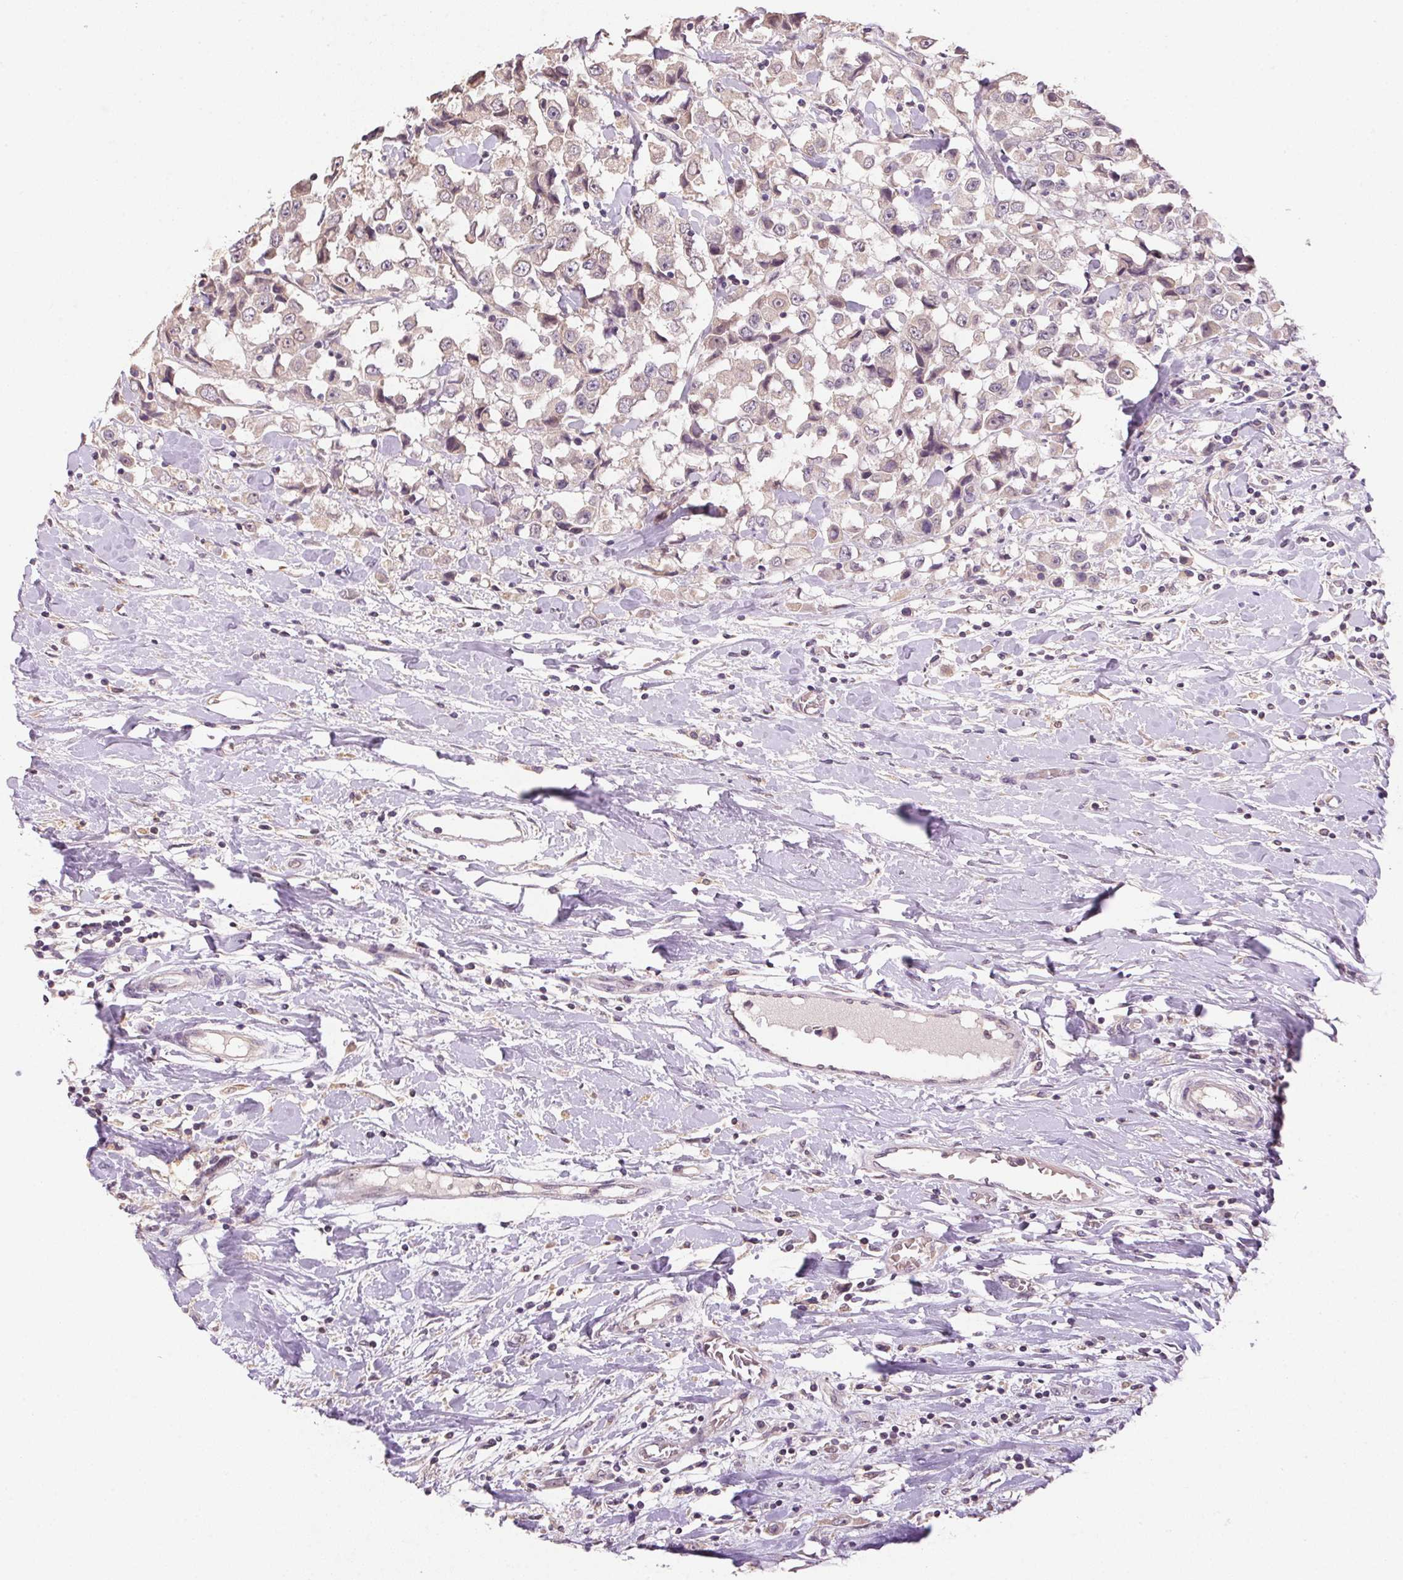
{"staining": {"intensity": "weak", "quantity": "25%-75%", "location": "cytoplasmic/membranous"}, "tissue": "breast cancer", "cell_type": "Tumor cells", "image_type": "cancer", "snomed": [{"axis": "morphology", "description": "Duct carcinoma"}, {"axis": "topography", "description": "Breast"}], "caption": "The histopathology image reveals a brown stain indicating the presence of a protein in the cytoplasmic/membranous of tumor cells in breast cancer (infiltrating ductal carcinoma). (IHC, brightfield microscopy, high magnification).", "gene": "ALDH8A1", "patient": {"sex": "female", "age": 61}}